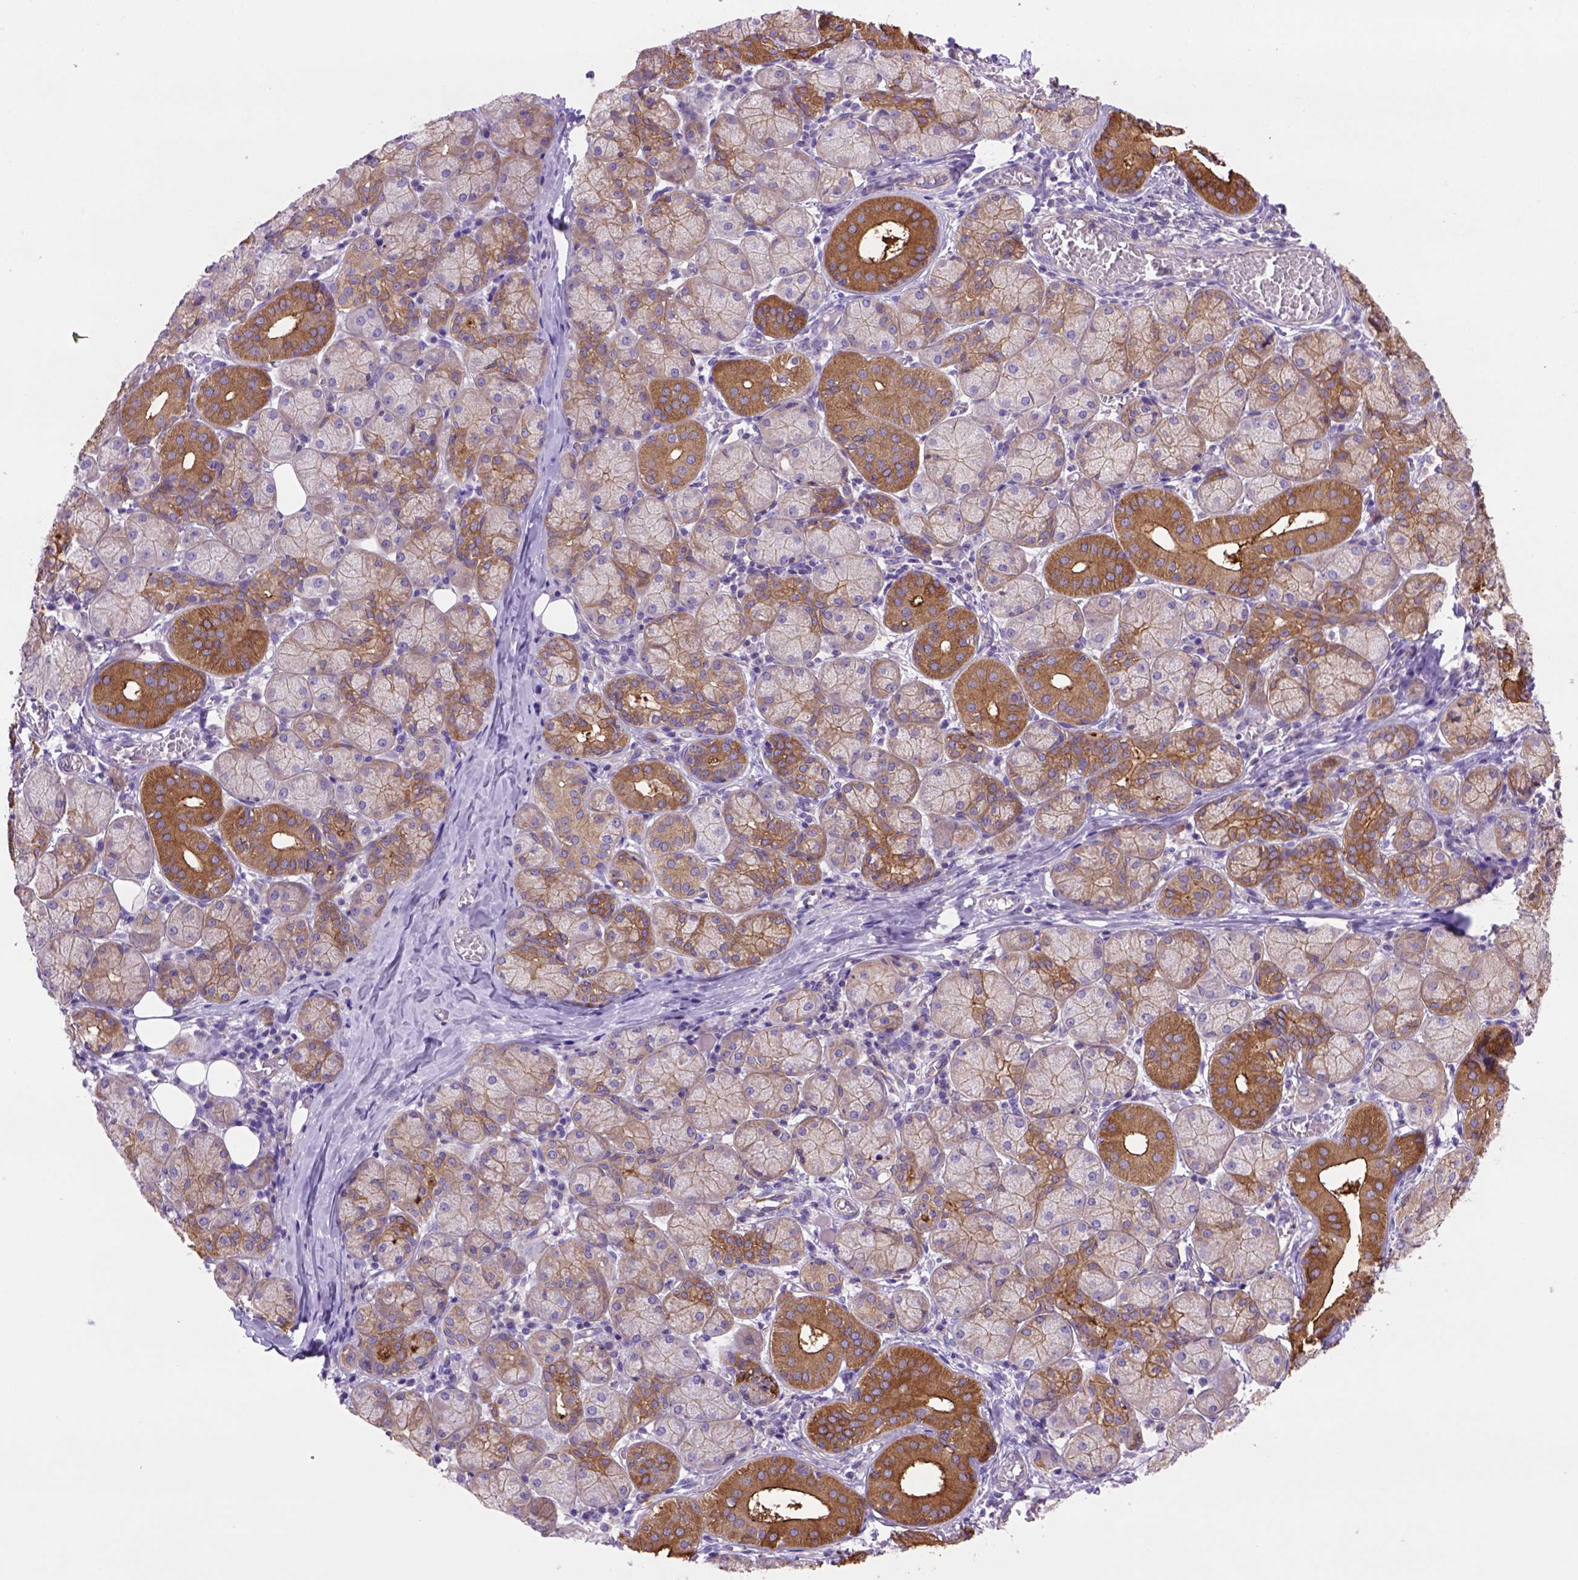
{"staining": {"intensity": "strong", "quantity": "25%-75%", "location": "cytoplasmic/membranous"}, "tissue": "salivary gland", "cell_type": "Glandular cells", "image_type": "normal", "snomed": [{"axis": "morphology", "description": "Normal tissue, NOS"}, {"axis": "topography", "description": "Salivary gland"}, {"axis": "topography", "description": "Peripheral nerve tissue"}], "caption": "Protein expression analysis of unremarkable human salivary gland reveals strong cytoplasmic/membranous staining in about 25%-75% of glandular cells. (Stains: DAB in brown, nuclei in blue, Microscopy: brightfield microscopy at high magnification).", "gene": "PEX12", "patient": {"sex": "female", "age": 24}}